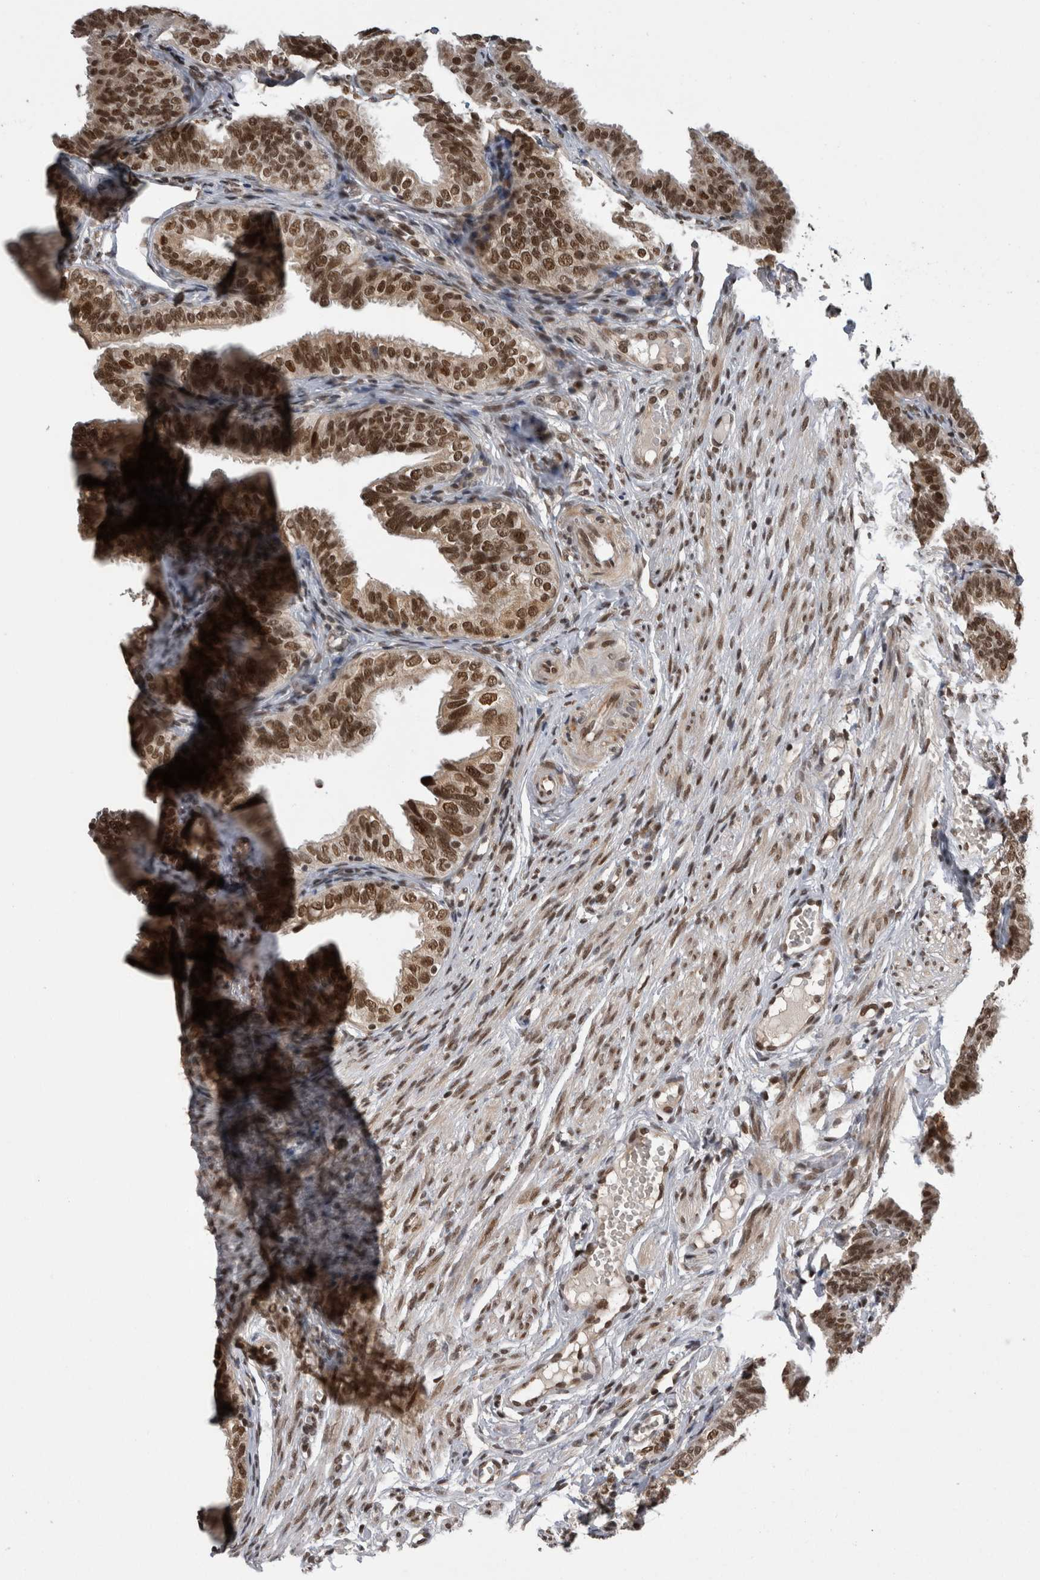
{"staining": {"intensity": "strong", "quantity": ">75%", "location": "nuclear"}, "tissue": "fallopian tube", "cell_type": "Glandular cells", "image_type": "normal", "snomed": [{"axis": "morphology", "description": "Normal tissue, NOS"}, {"axis": "topography", "description": "Fallopian tube"}], "caption": "An immunohistochemistry (IHC) photomicrograph of normal tissue is shown. Protein staining in brown labels strong nuclear positivity in fallopian tube within glandular cells.", "gene": "CPSF2", "patient": {"sex": "female", "age": 35}}